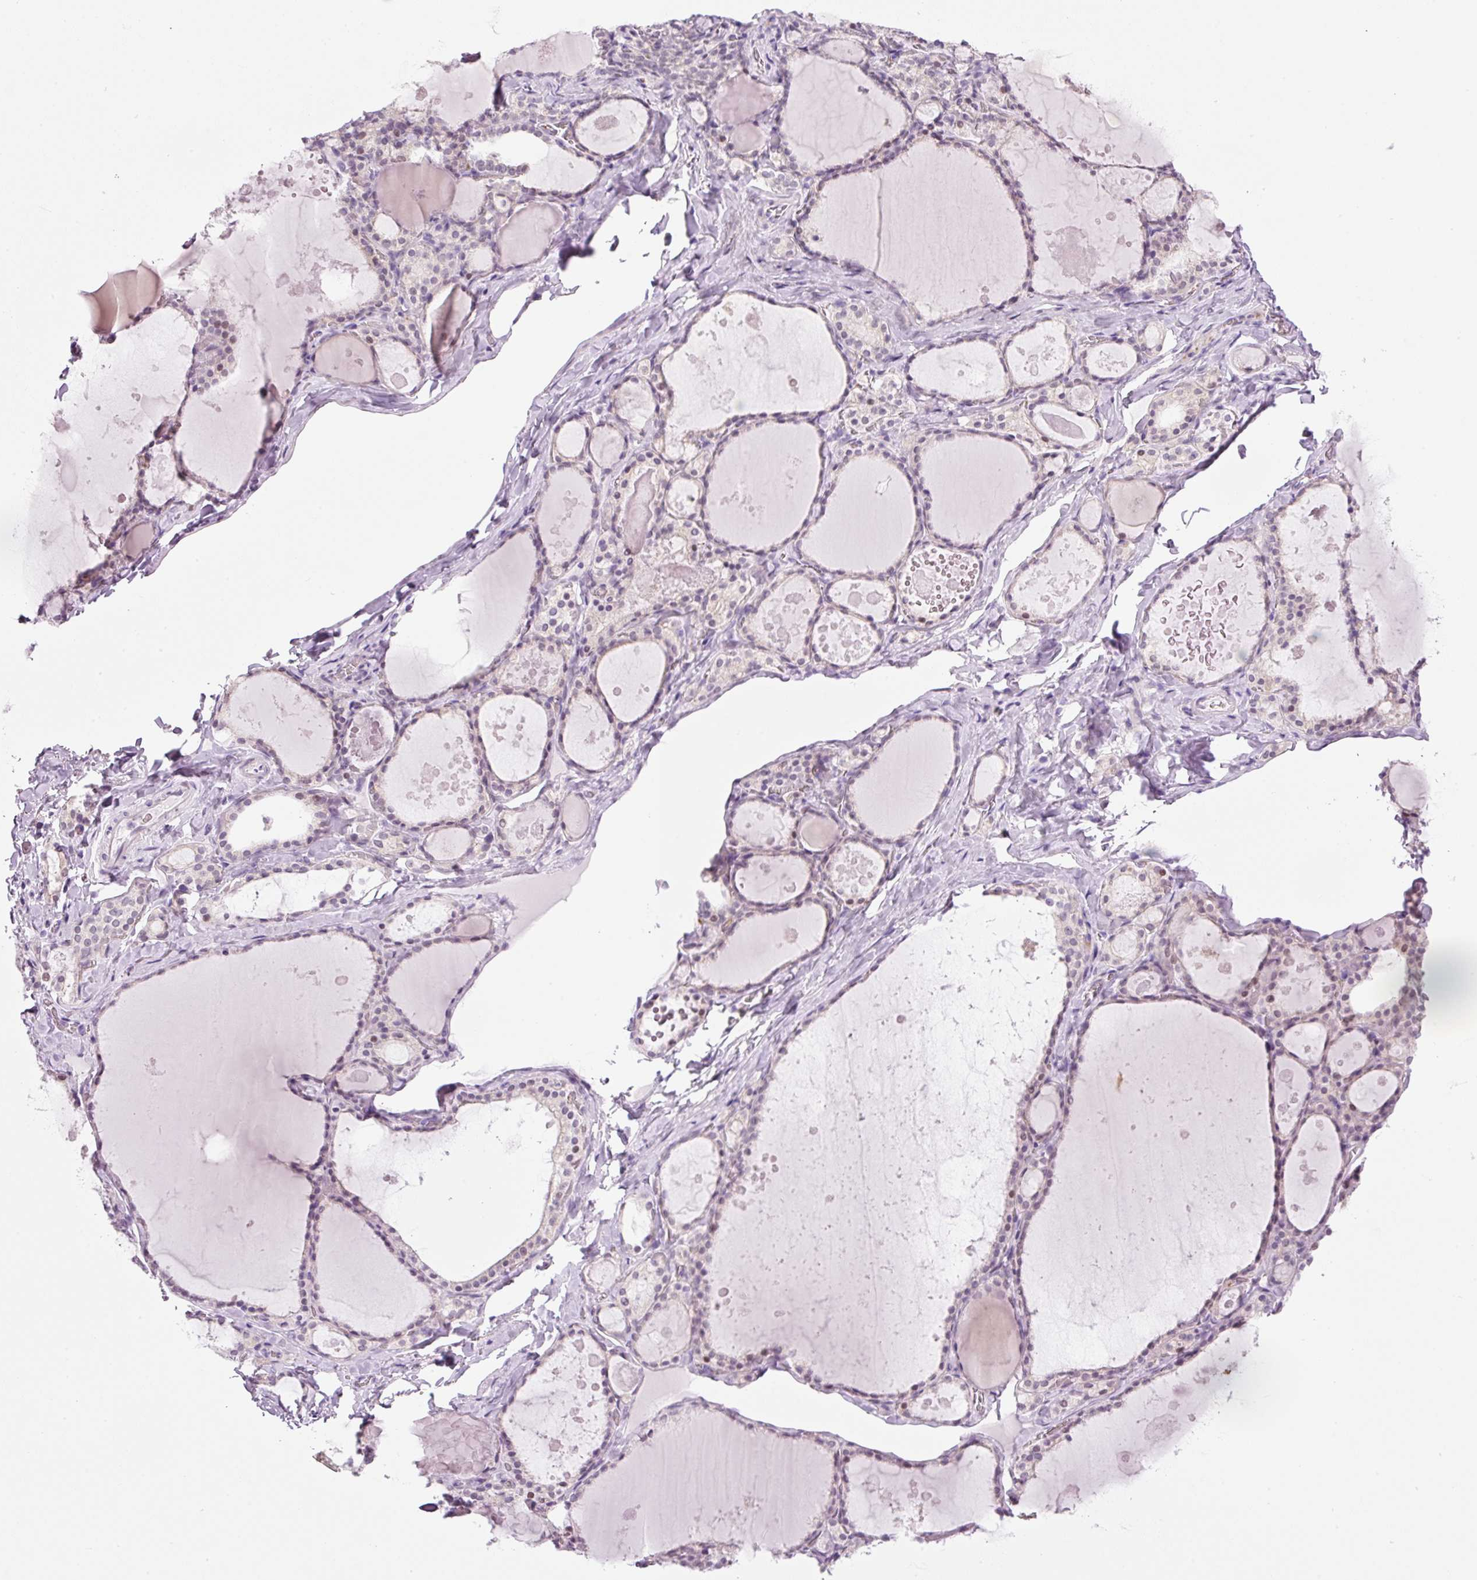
{"staining": {"intensity": "negative", "quantity": "none", "location": "none"}, "tissue": "thyroid gland", "cell_type": "Glandular cells", "image_type": "normal", "snomed": [{"axis": "morphology", "description": "Normal tissue, NOS"}, {"axis": "topography", "description": "Thyroid gland"}], "caption": "Thyroid gland stained for a protein using immunohistochemistry exhibits no expression glandular cells.", "gene": "SRC", "patient": {"sex": "male", "age": 56}}